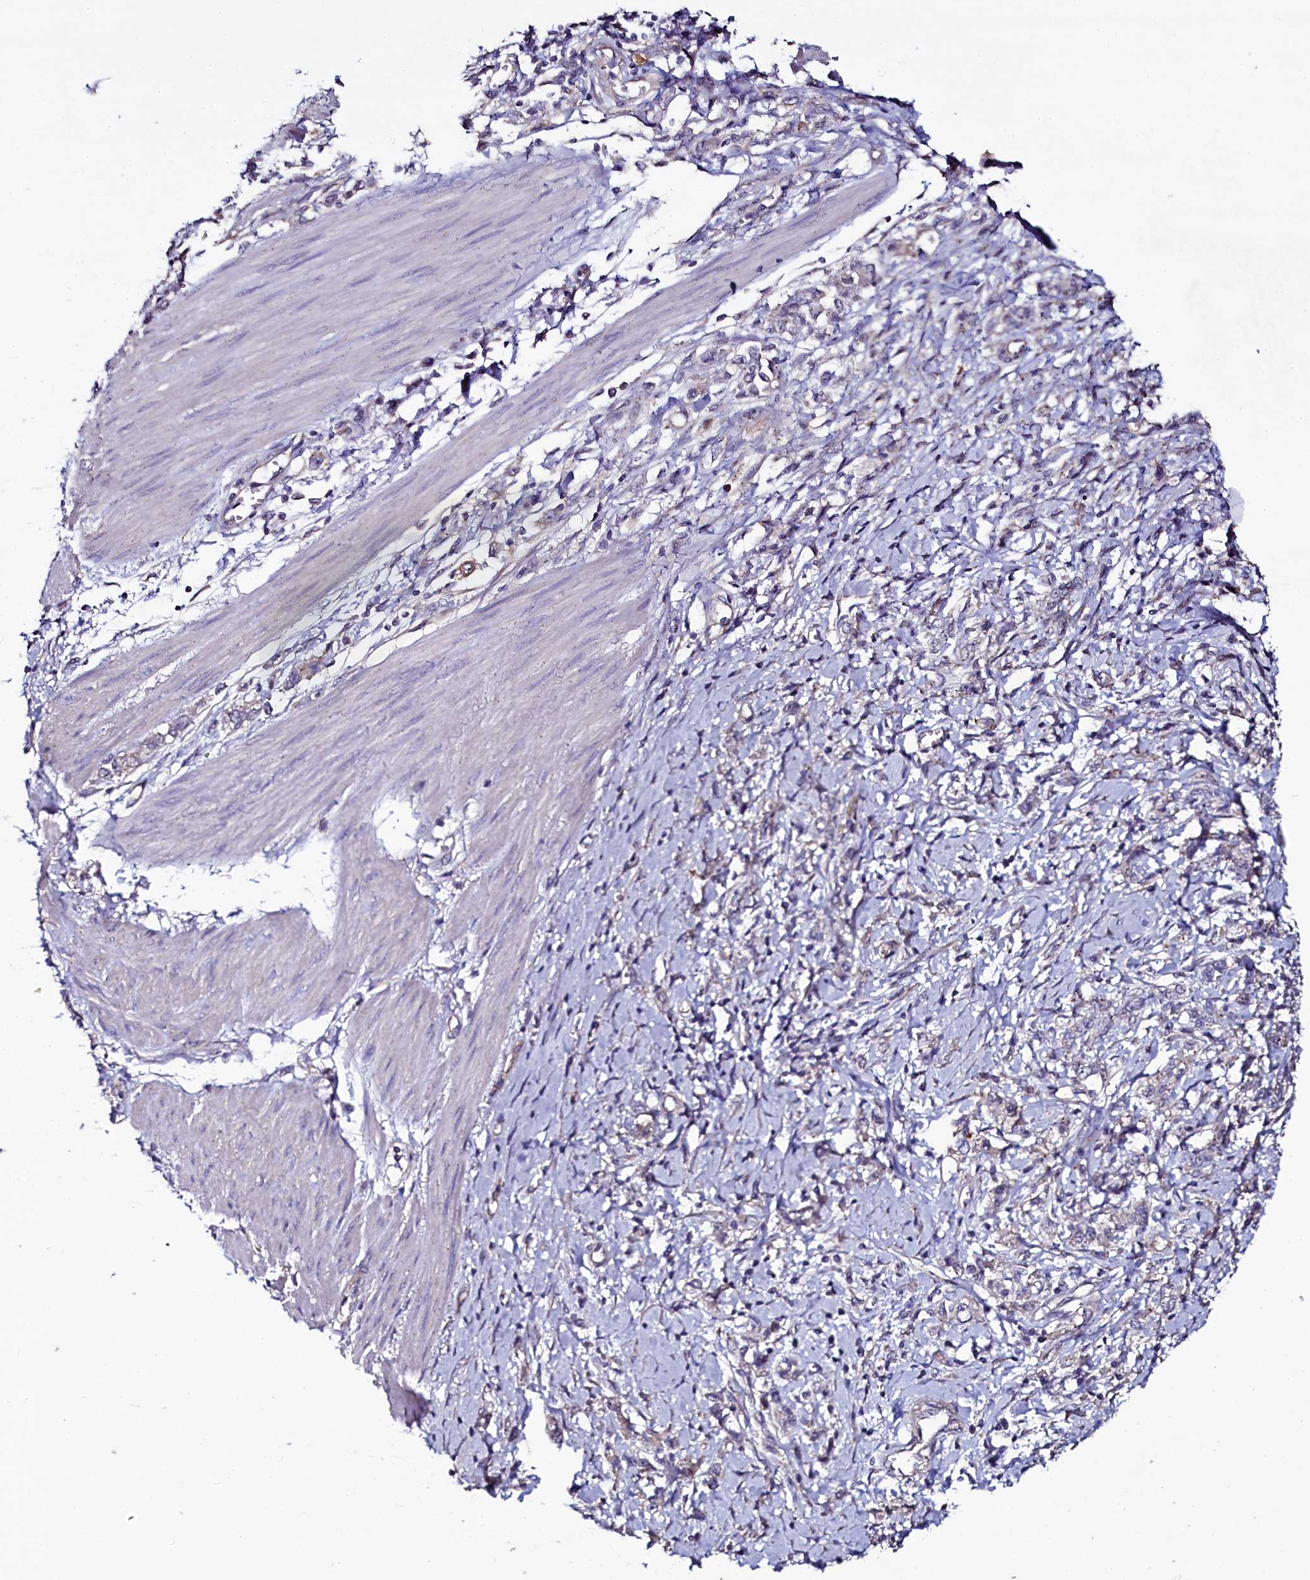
{"staining": {"intensity": "weak", "quantity": "<25%", "location": "cytoplasmic/membranous"}, "tissue": "stomach cancer", "cell_type": "Tumor cells", "image_type": "cancer", "snomed": [{"axis": "morphology", "description": "Adenocarcinoma, NOS"}, {"axis": "topography", "description": "Stomach"}], "caption": "There is no significant staining in tumor cells of stomach cancer.", "gene": "USPL1", "patient": {"sex": "female", "age": 76}}